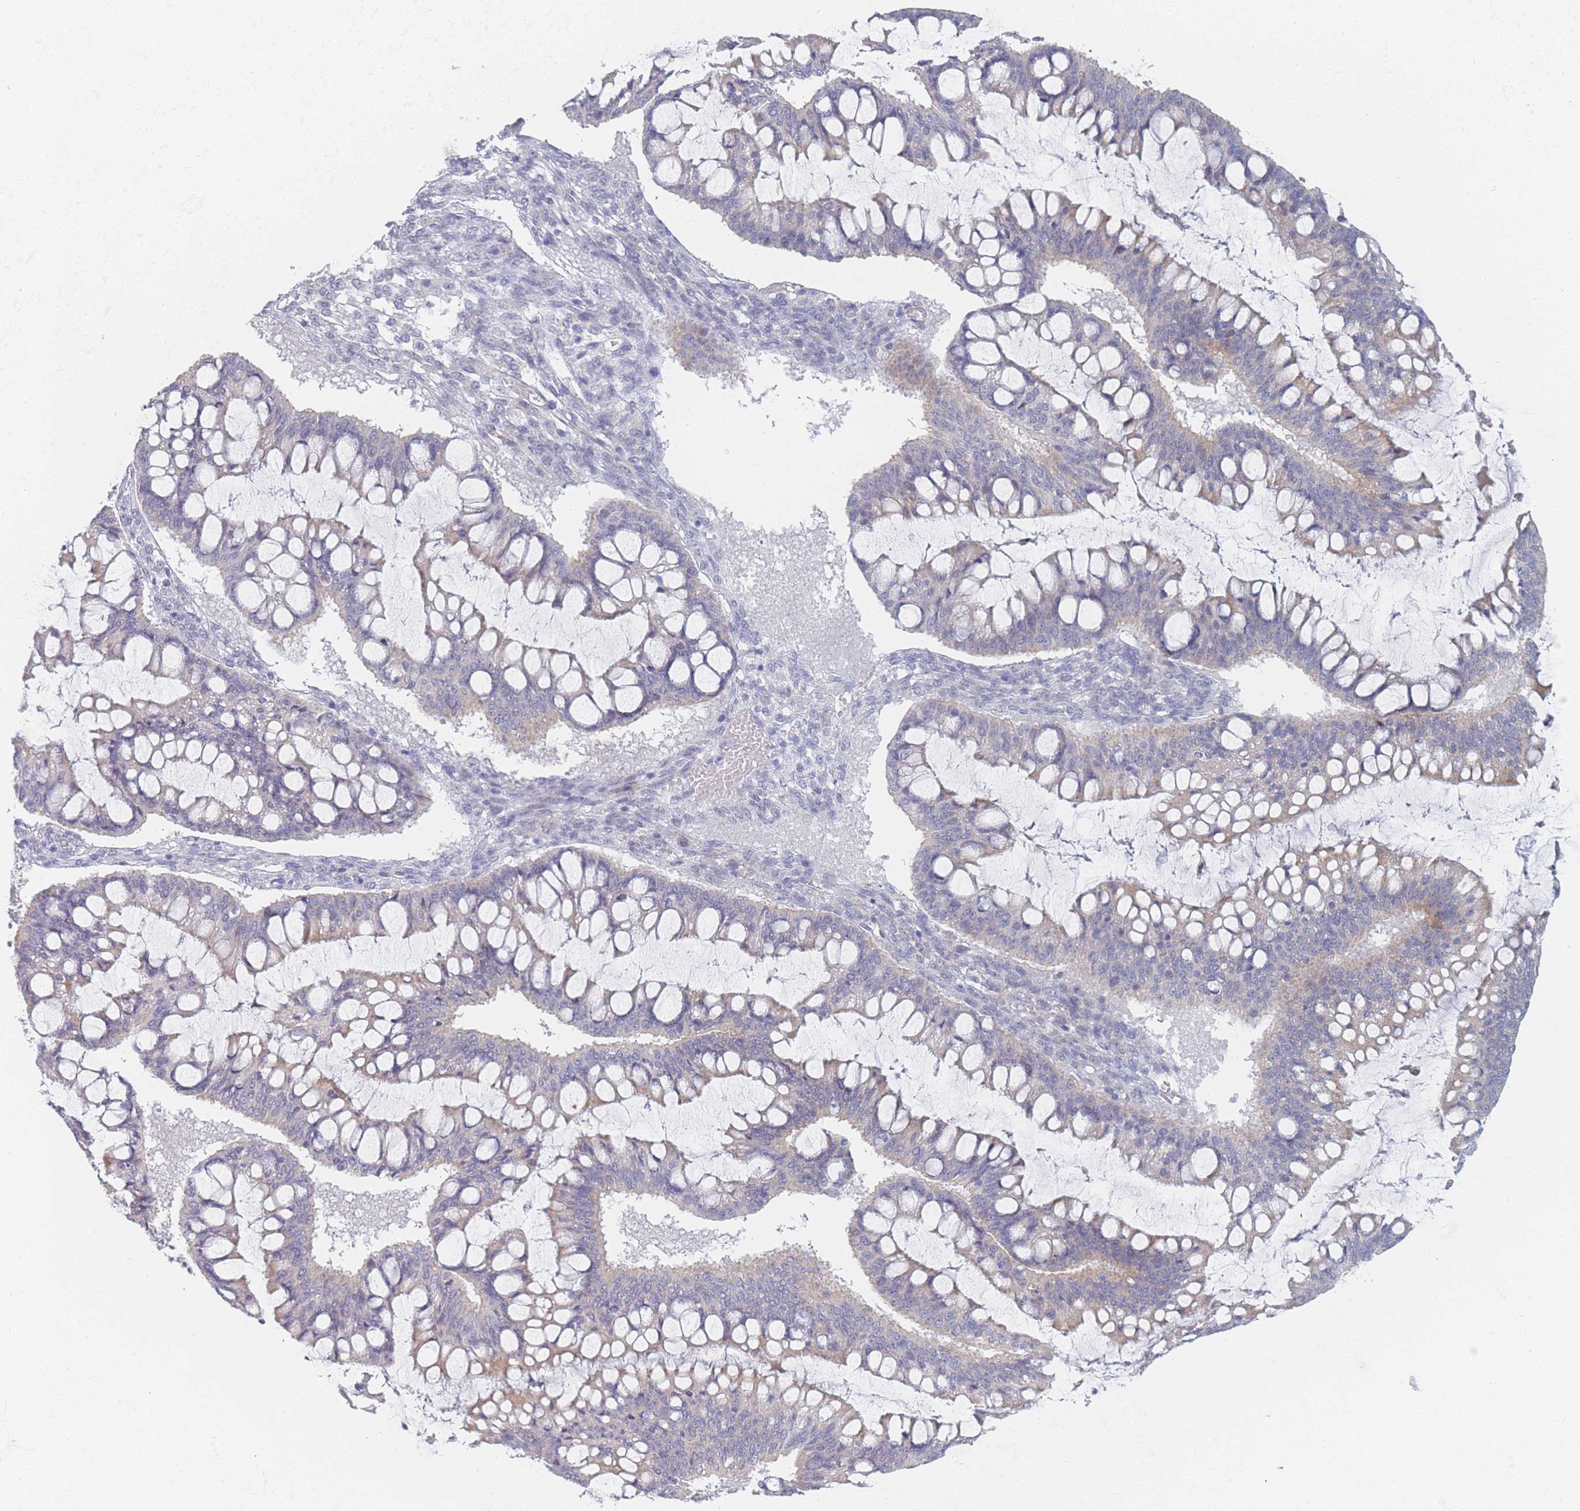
{"staining": {"intensity": "negative", "quantity": "none", "location": "none"}, "tissue": "ovarian cancer", "cell_type": "Tumor cells", "image_type": "cancer", "snomed": [{"axis": "morphology", "description": "Cystadenocarcinoma, mucinous, NOS"}, {"axis": "topography", "description": "Ovary"}], "caption": "A high-resolution photomicrograph shows IHC staining of ovarian cancer, which demonstrates no significant staining in tumor cells.", "gene": "IMPG1", "patient": {"sex": "female", "age": 73}}